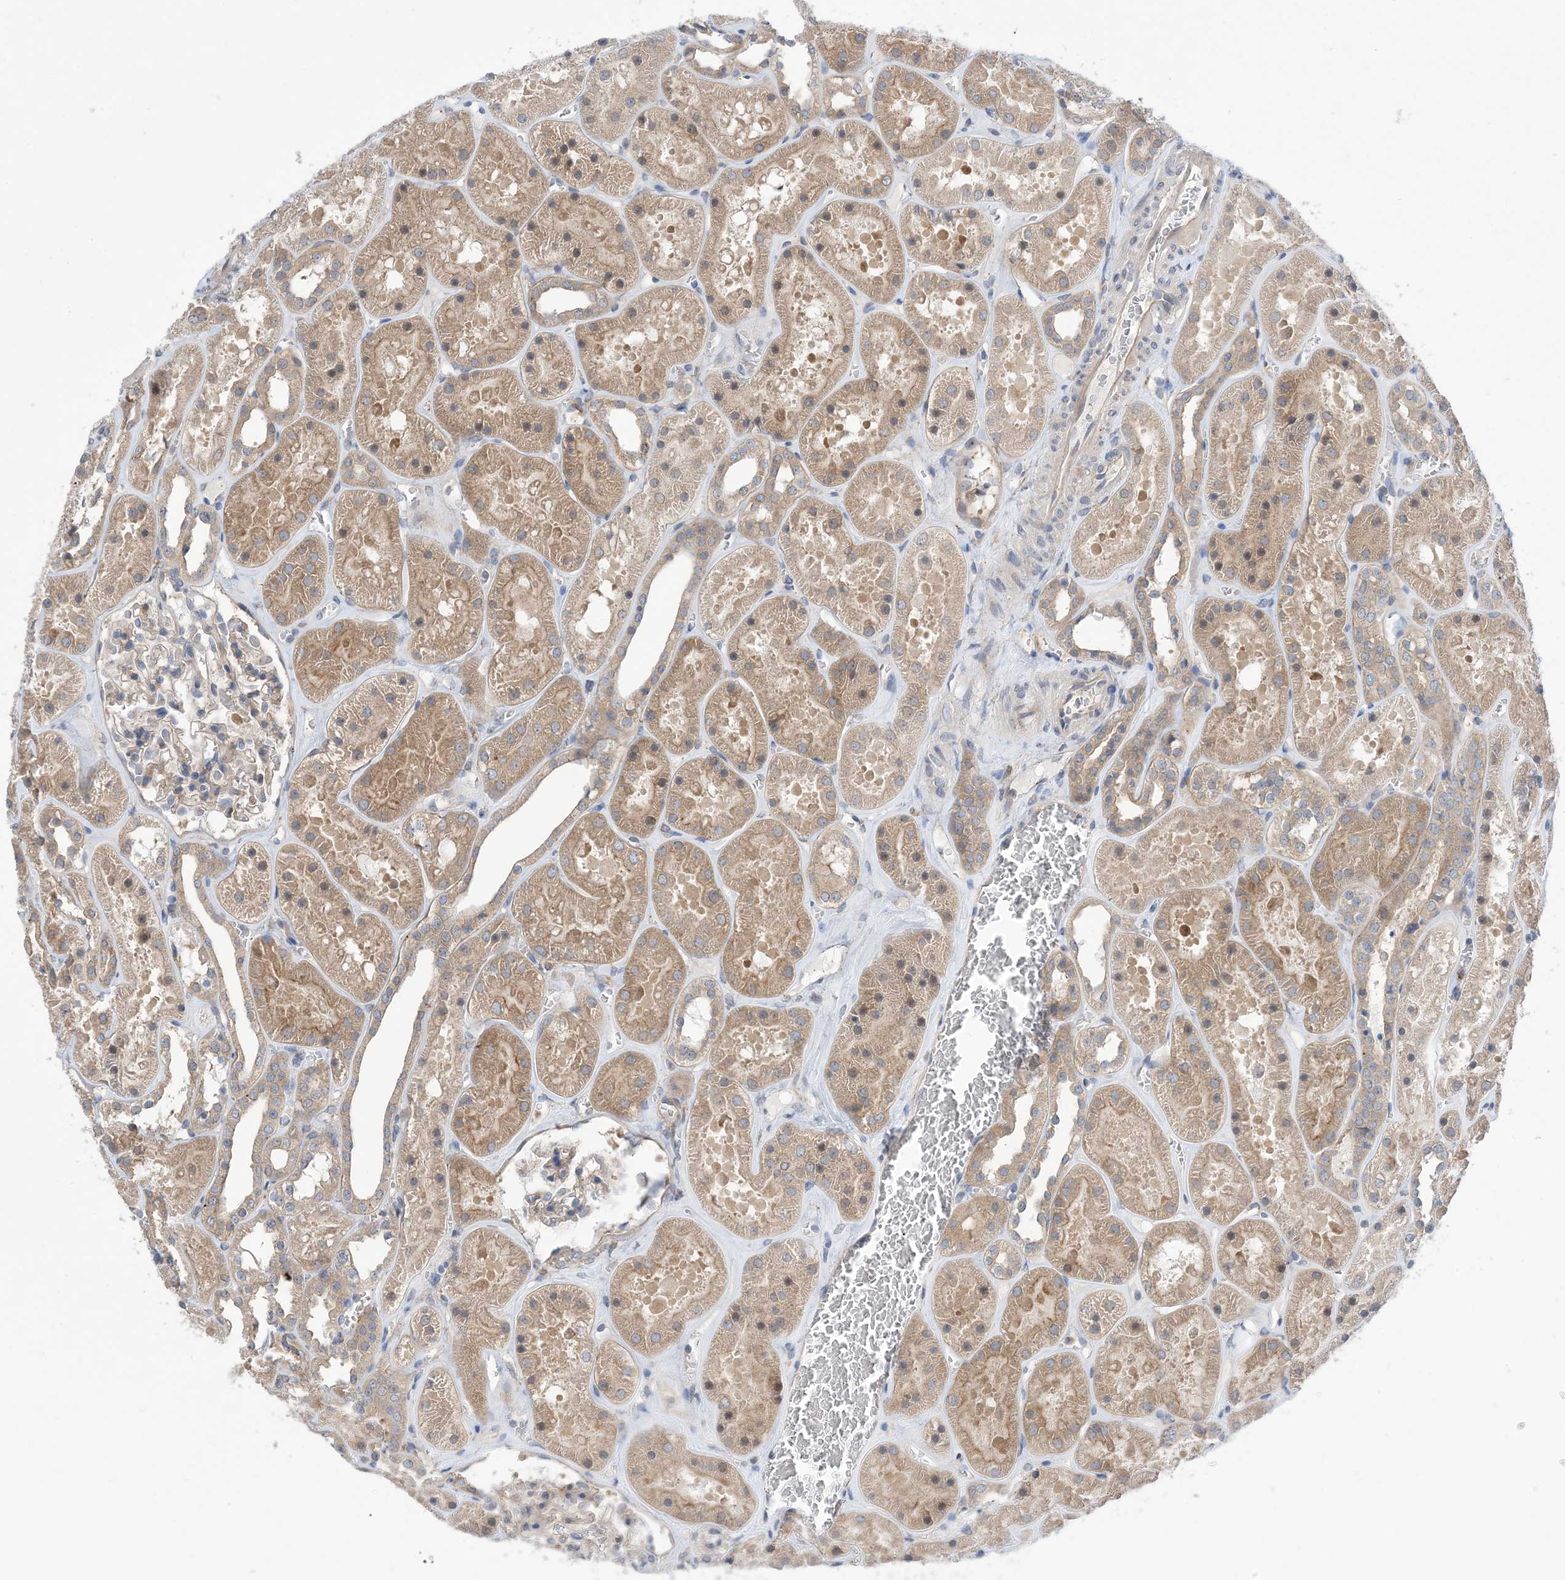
{"staining": {"intensity": "weak", "quantity": "<25%", "location": "cytoplasmic/membranous"}, "tissue": "kidney", "cell_type": "Cells in glomeruli", "image_type": "normal", "snomed": [{"axis": "morphology", "description": "Normal tissue, NOS"}, {"axis": "topography", "description": "Kidney"}], "caption": "Immunohistochemistry (IHC) image of benign kidney stained for a protein (brown), which exhibits no expression in cells in glomeruli.", "gene": "EHBP1", "patient": {"sex": "female", "age": 41}}